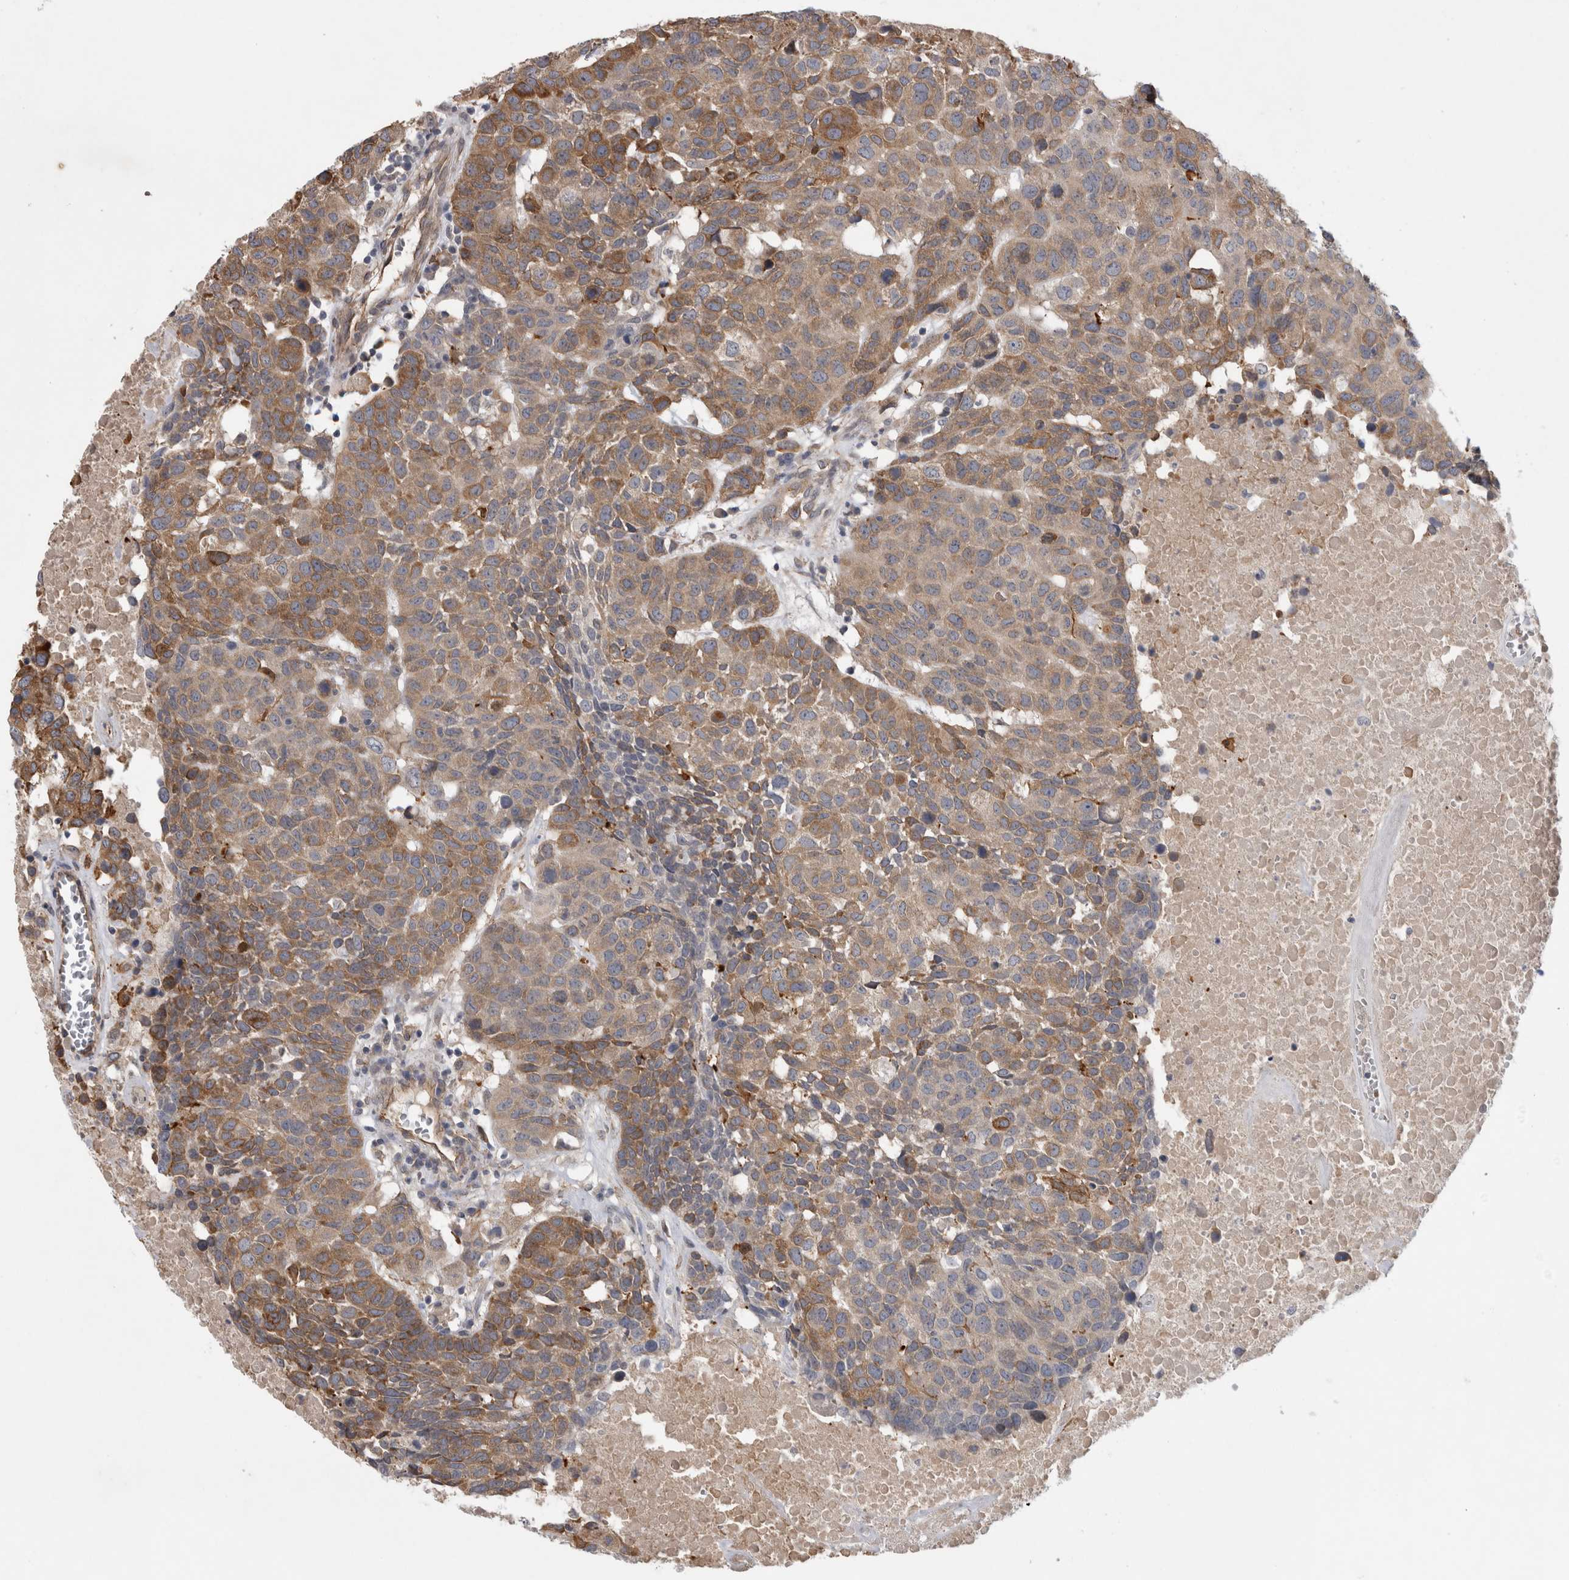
{"staining": {"intensity": "moderate", "quantity": ">75%", "location": "cytoplasmic/membranous"}, "tissue": "head and neck cancer", "cell_type": "Tumor cells", "image_type": "cancer", "snomed": [{"axis": "morphology", "description": "Squamous cell carcinoma, NOS"}, {"axis": "topography", "description": "Head-Neck"}], "caption": "Tumor cells show medium levels of moderate cytoplasmic/membranous staining in approximately >75% of cells in squamous cell carcinoma (head and neck).", "gene": "ANKFY1", "patient": {"sex": "male", "age": 66}}